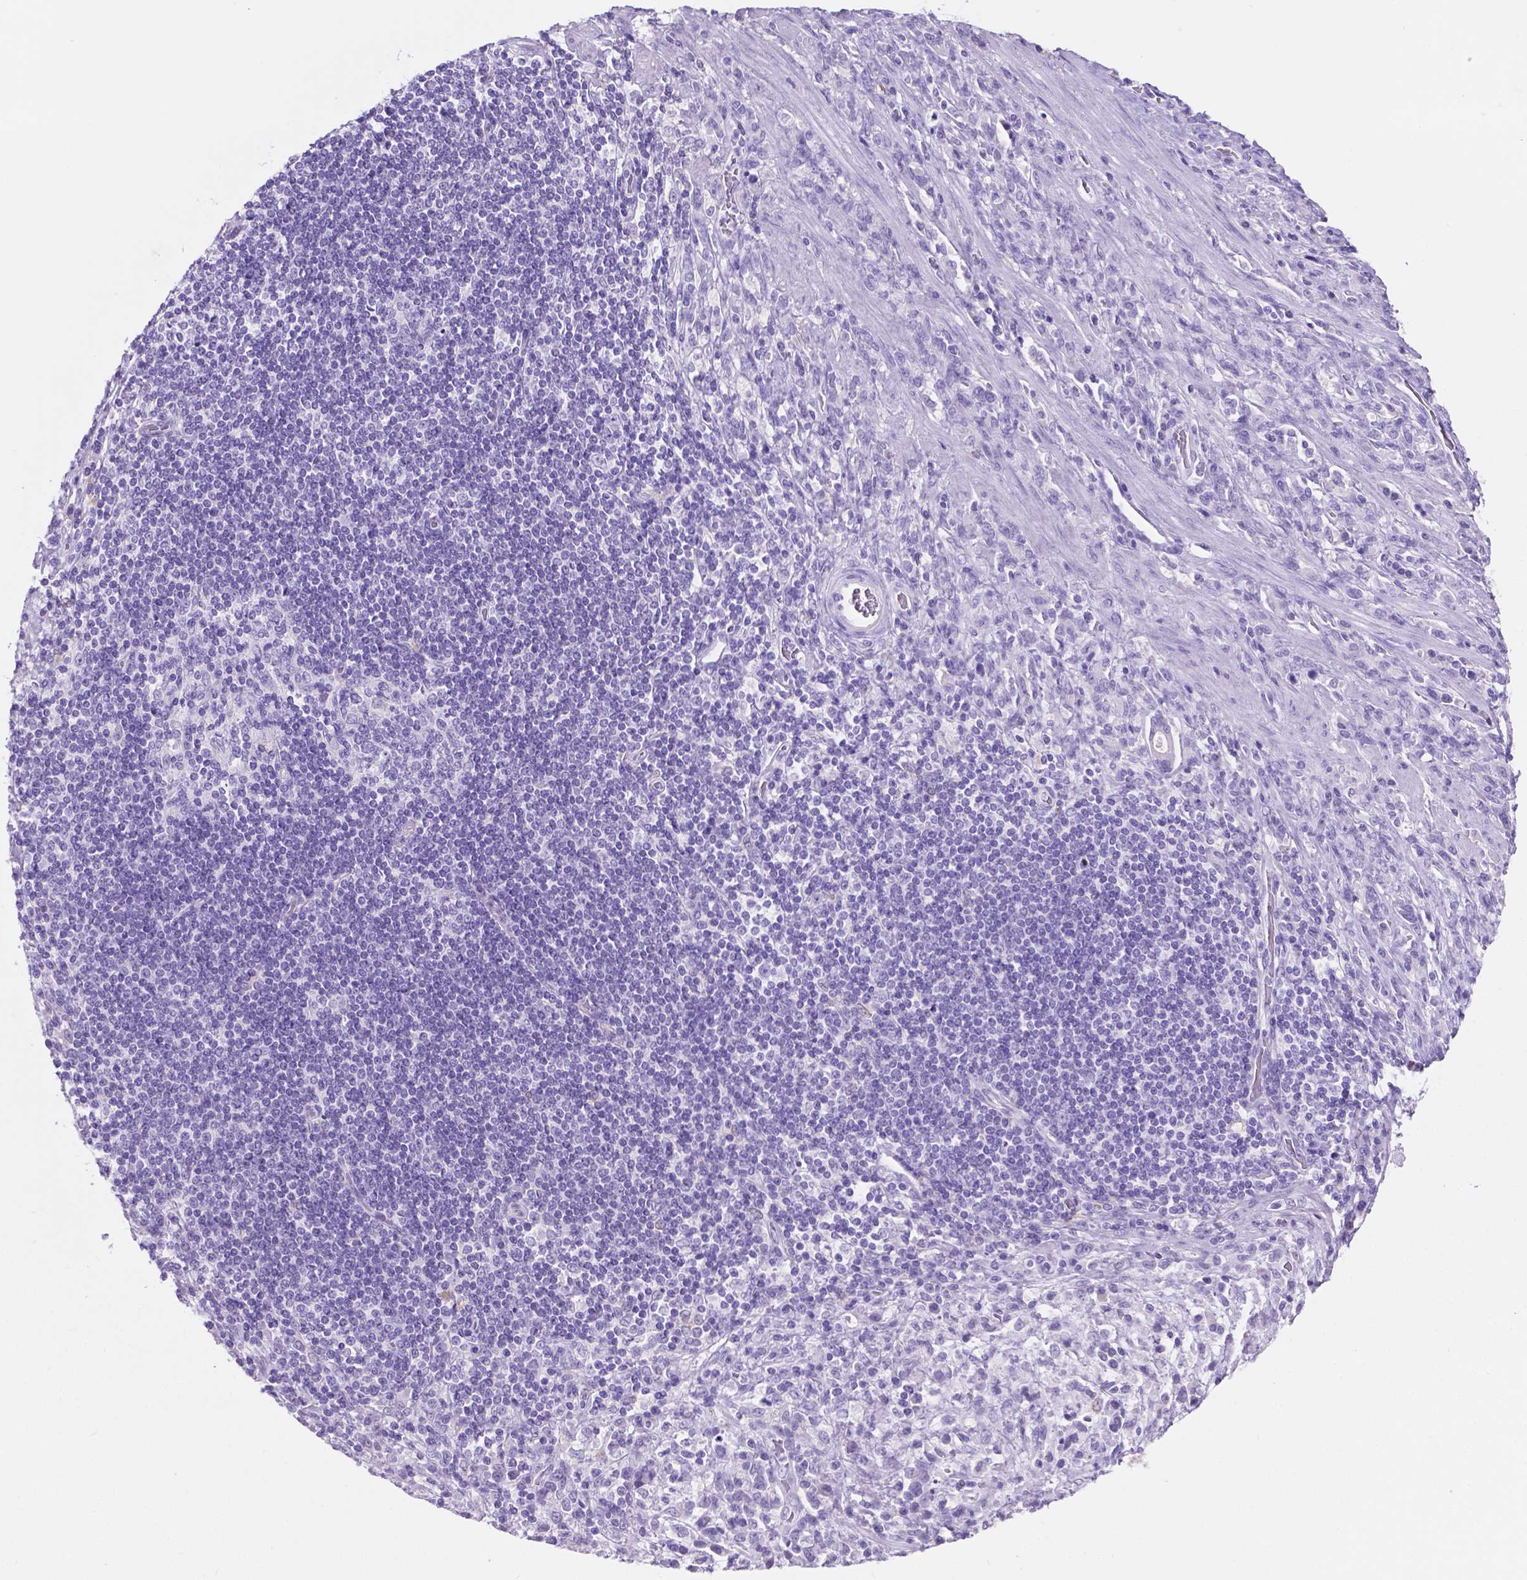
{"staining": {"intensity": "negative", "quantity": "none", "location": "none"}, "tissue": "stomach cancer", "cell_type": "Tumor cells", "image_type": "cancer", "snomed": [{"axis": "morphology", "description": "Adenocarcinoma, NOS"}, {"axis": "topography", "description": "Stomach"}], "caption": "Protein analysis of adenocarcinoma (stomach) shows no significant positivity in tumor cells.", "gene": "GRIN2B", "patient": {"sex": "female", "age": 57}}